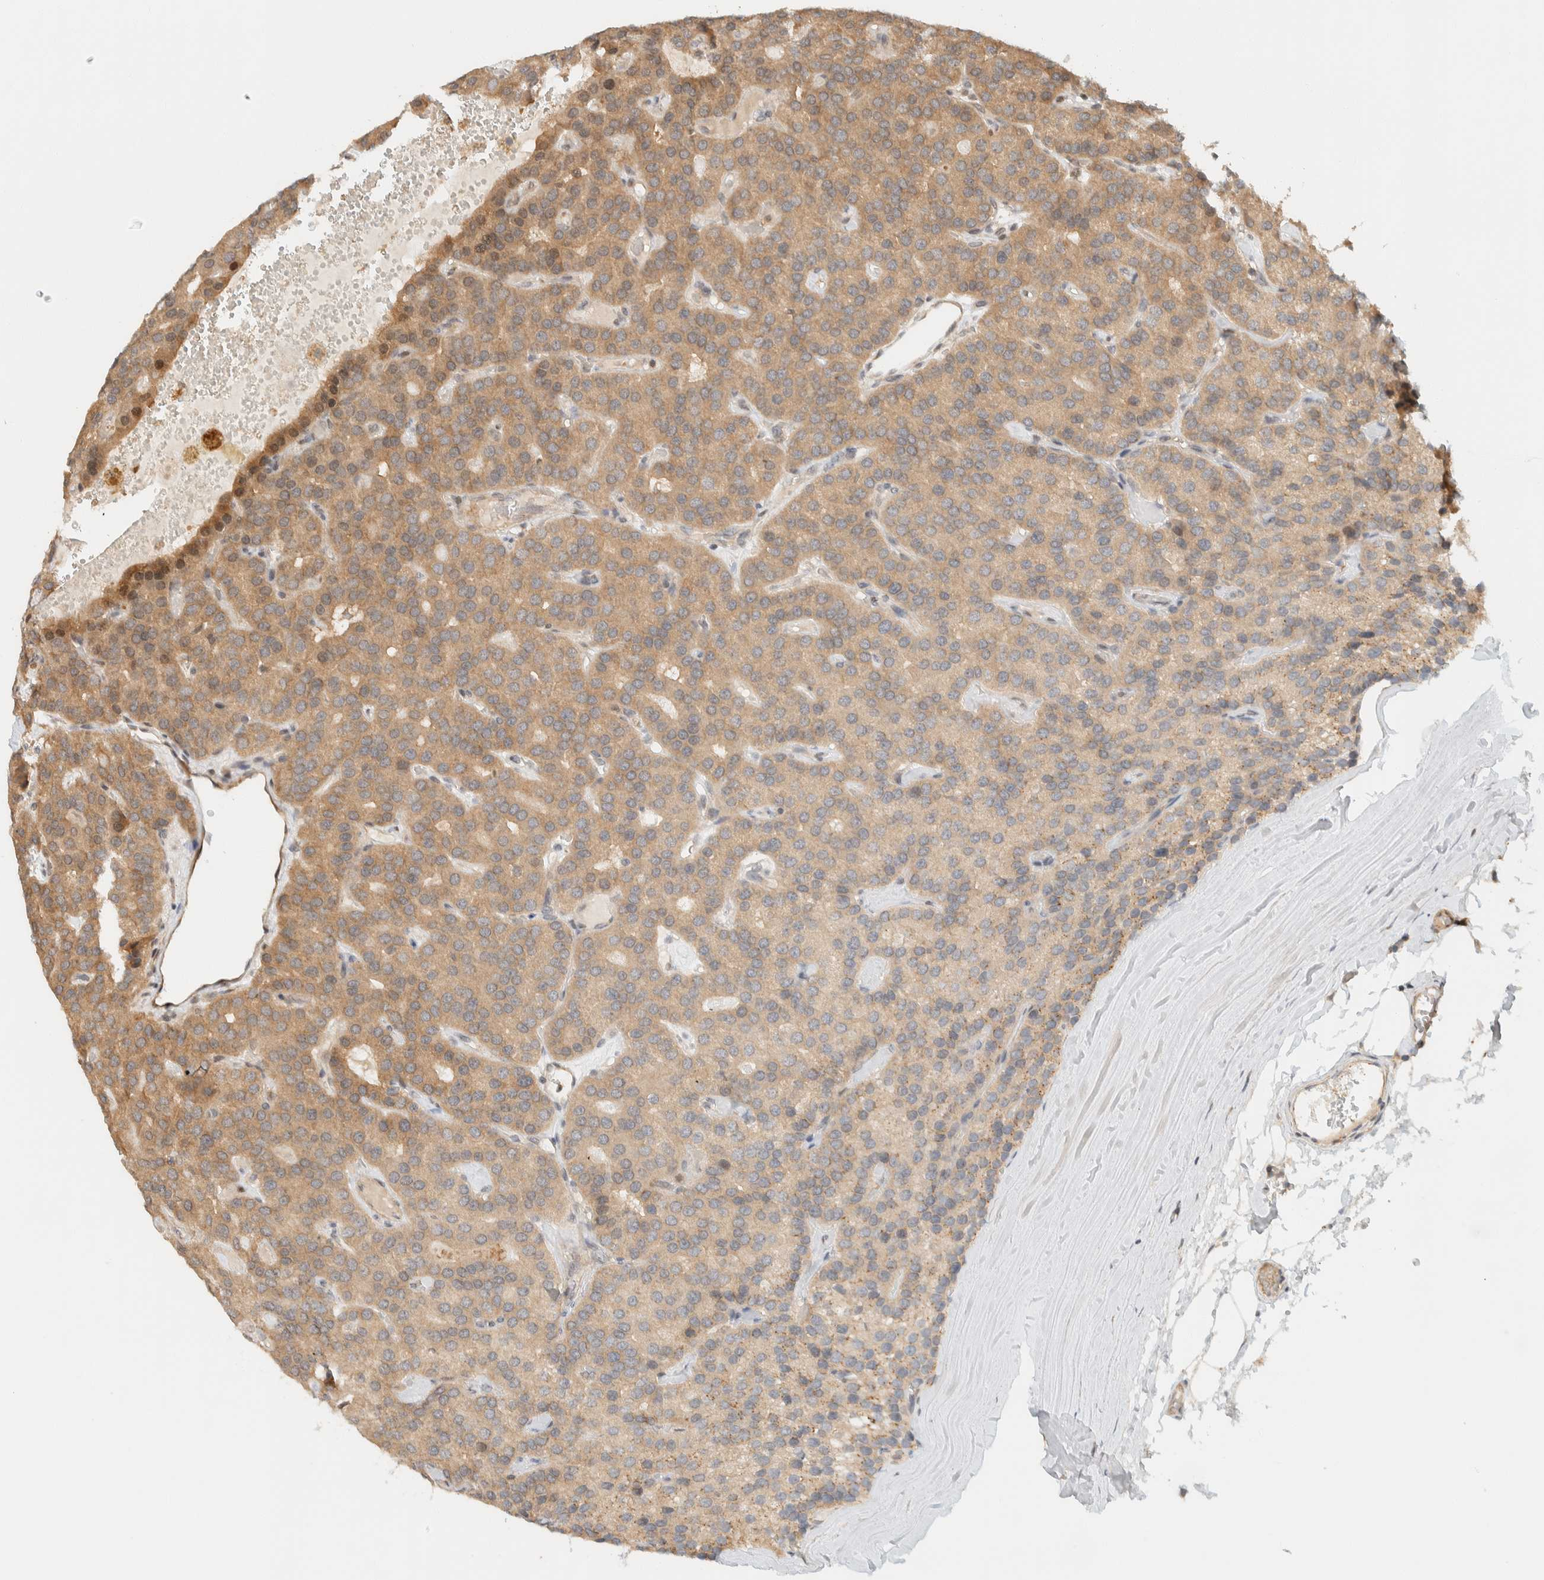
{"staining": {"intensity": "weak", "quantity": ">75%", "location": "cytoplasmic/membranous,nuclear"}, "tissue": "parathyroid gland", "cell_type": "Glandular cells", "image_type": "normal", "snomed": [{"axis": "morphology", "description": "Normal tissue, NOS"}, {"axis": "morphology", "description": "Adenoma, NOS"}, {"axis": "topography", "description": "Parathyroid gland"}], "caption": "The micrograph demonstrates staining of normal parathyroid gland, revealing weak cytoplasmic/membranous,nuclear protein positivity (brown color) within glandular cells.", "gene": "ARFGEF1", "patient": {"sex": "female", "age": 86}}